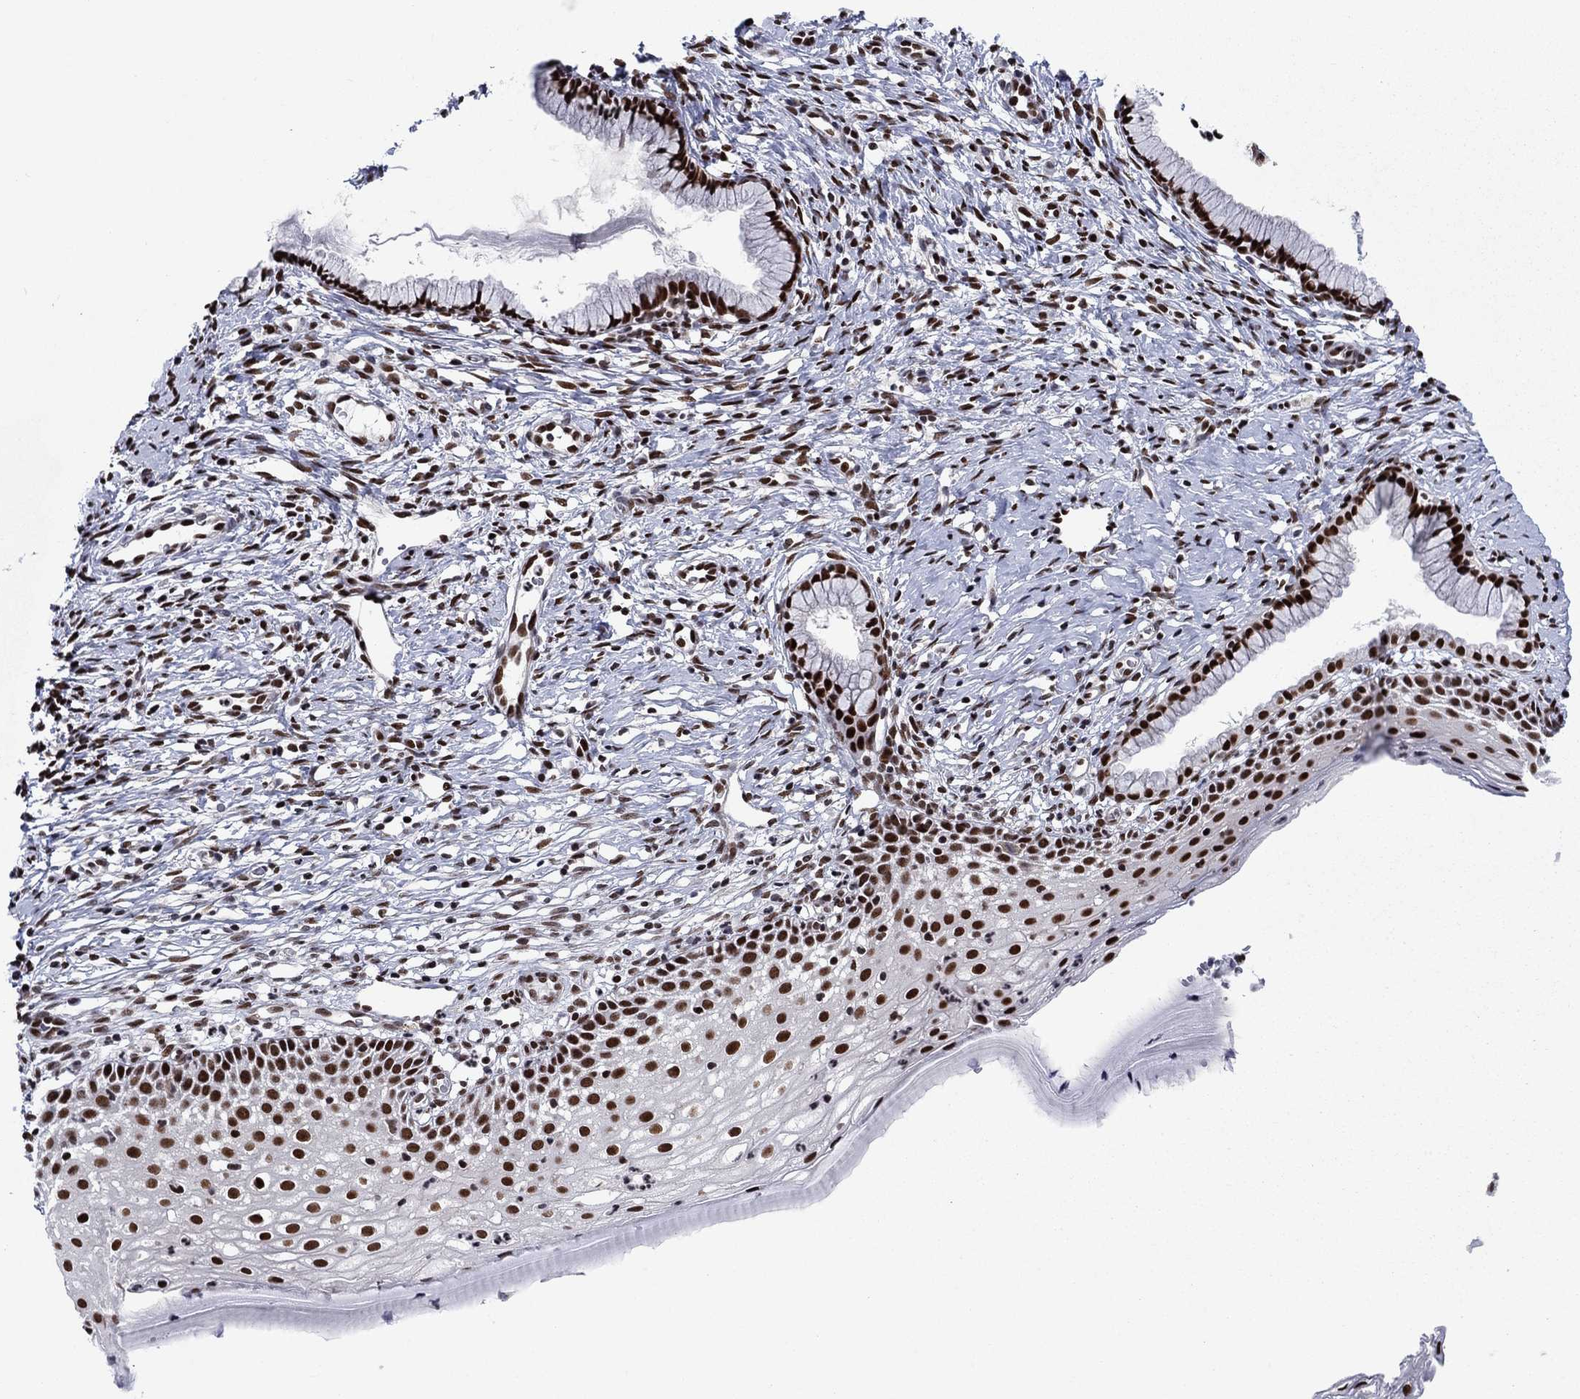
{"staining": {"intensity": "strong", "quantity": ">75%", "location": "nuclear"}, "tissue": "cervix", "cell_type": "Glandular cells", "image_type": "normal", "snomed": [{"axis": "morphology", "description": "Normal tissue, NOS"}, {"axis": "topography", "description": "Cervix"}], "caption": "Strong nuclear expression is present in approximately >75% of glandular cells in unremarkable cervix.", "gene": "RPRD1B", "patient": {"sex": "female", "age": 39}}